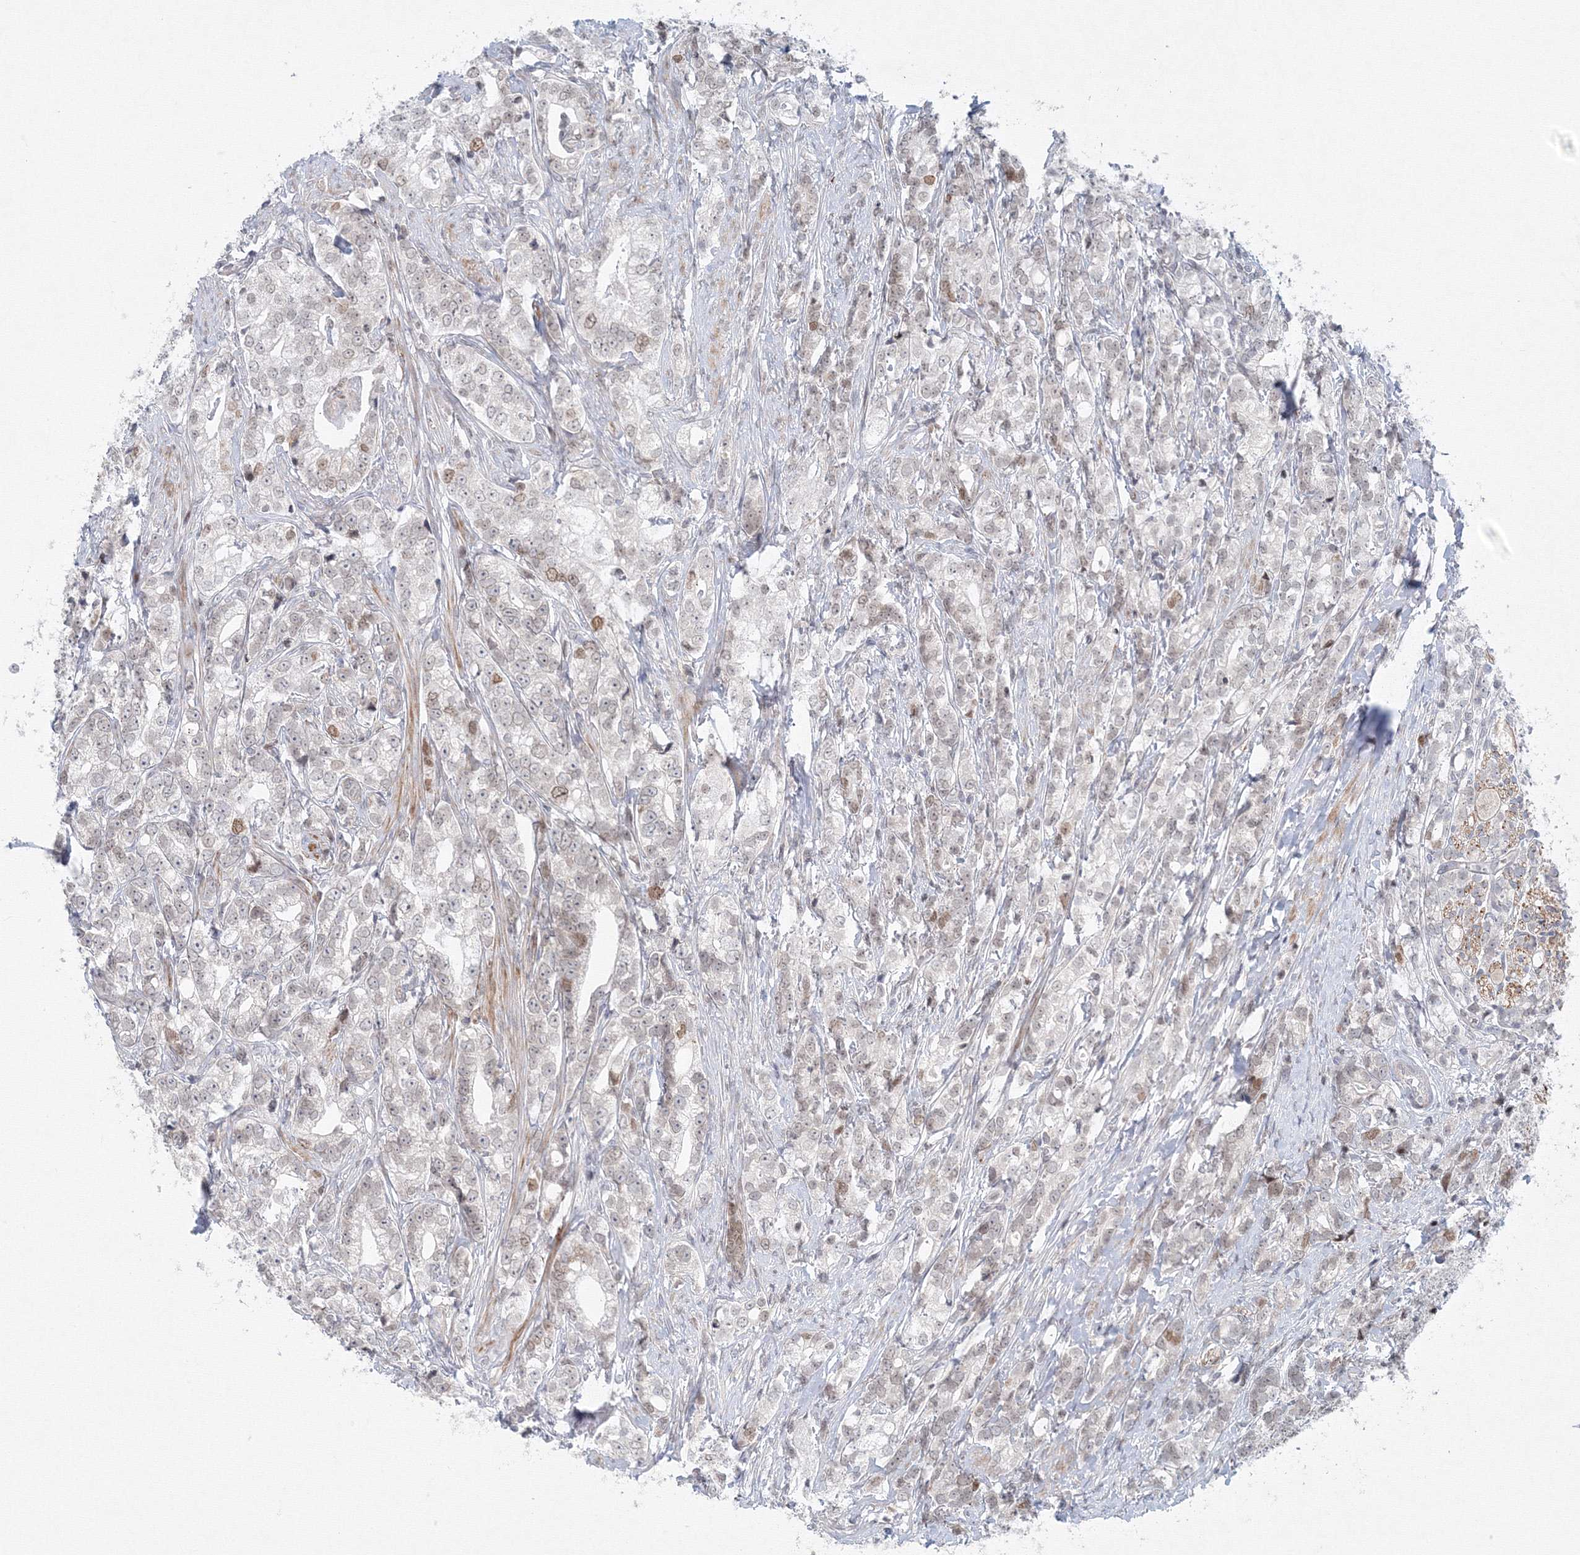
{"staining": {"intensity": "weak", "quantity": "<25%", "location": "nuclear"}, "tissue": "prostate cancer", "cell_type": "Tumor cells", "image_type": "cancer", "snomed": [{"axis": "morphology", "description": "Adenocarcinoma, High grade"}, {"axis": "topography", "description": "Prostate"}], "caption": "The IHC photomicrograph has no significant positivity in tumor cells of prostate high-grade adenocarcinoma tissue.", "gene": "KIF4A", "patient": {"sex": "male", "age": 69}}